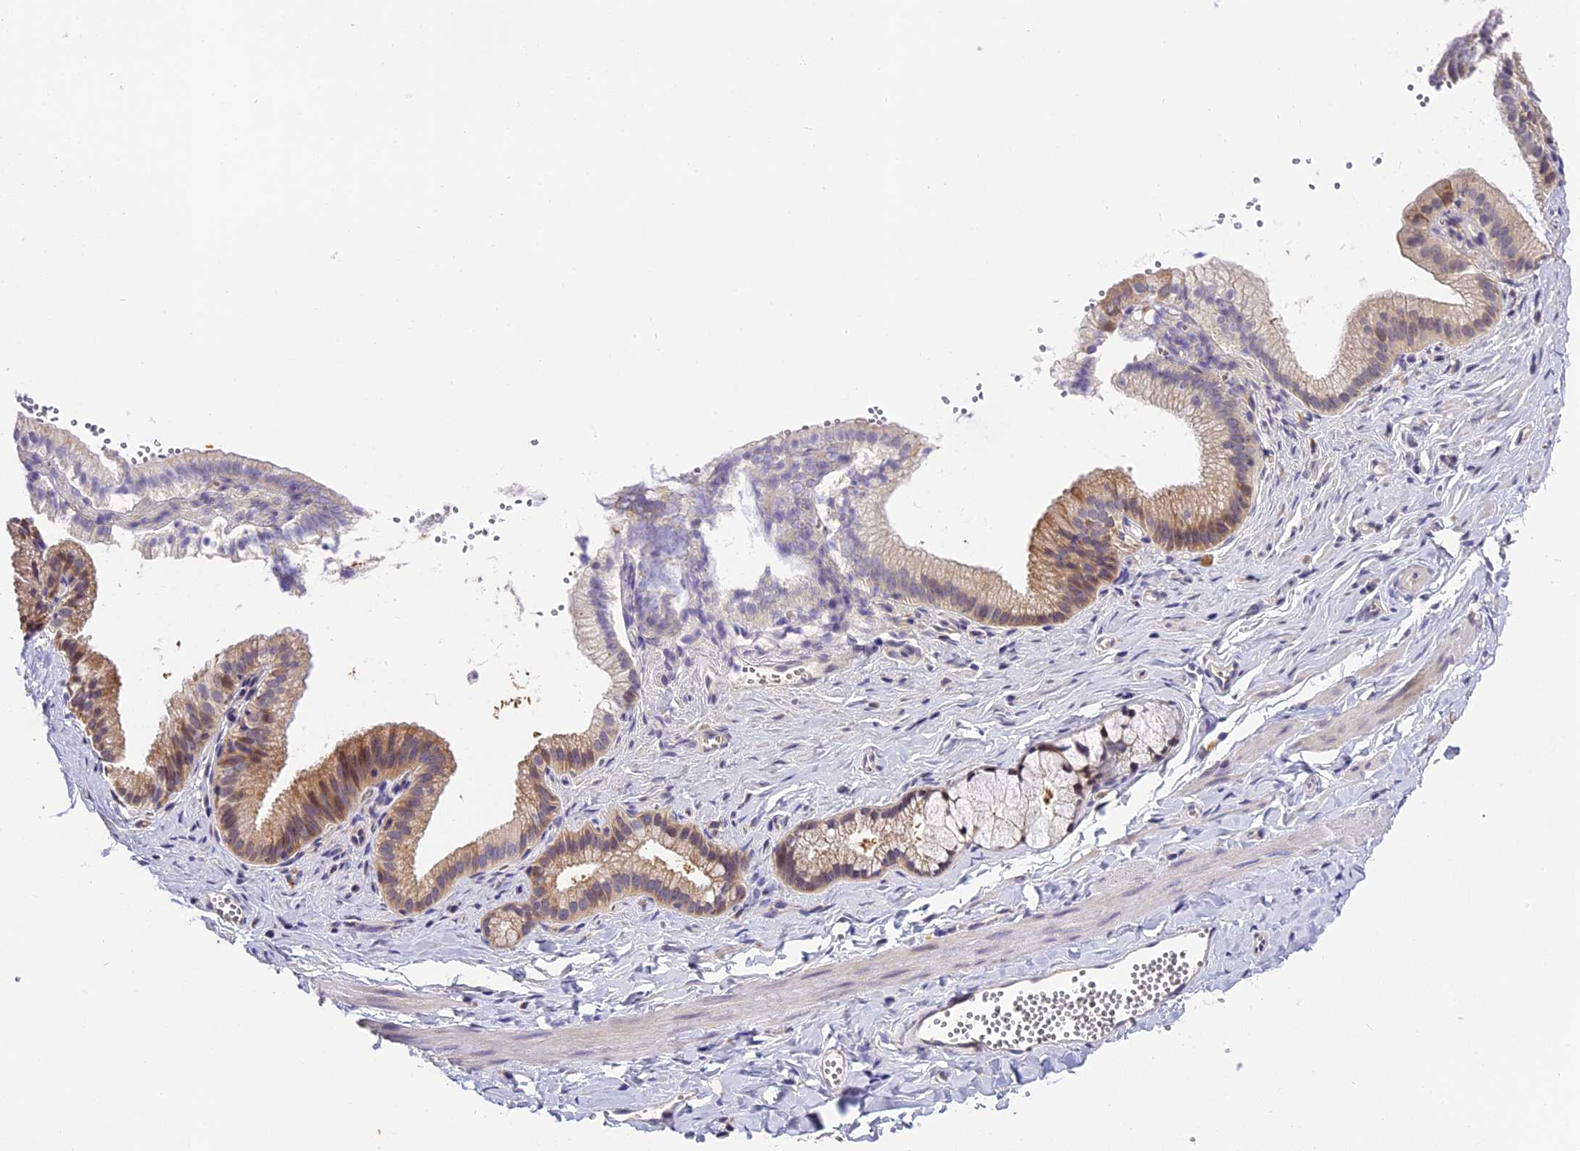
{"staining": {"intensity": "negative", "quantity": "none", "location": "none"}, "tissue": "adipose tissue", "cell_type": "Adipocytes", "image_type": "normal", "snomed": [{"axis": "morphology", "description": "Normal tissue, NOS"}, {"axis": "topography", "description": "Gallbladder"}, {"axis": "topography", "description": "Peripheral nerve tissue"}], "caption": "The histopathology image shows no significant expression in adipocytes of adipose tissue.", "gene": "BSCL2", "patient": {"sex": "male", "age": 38}}